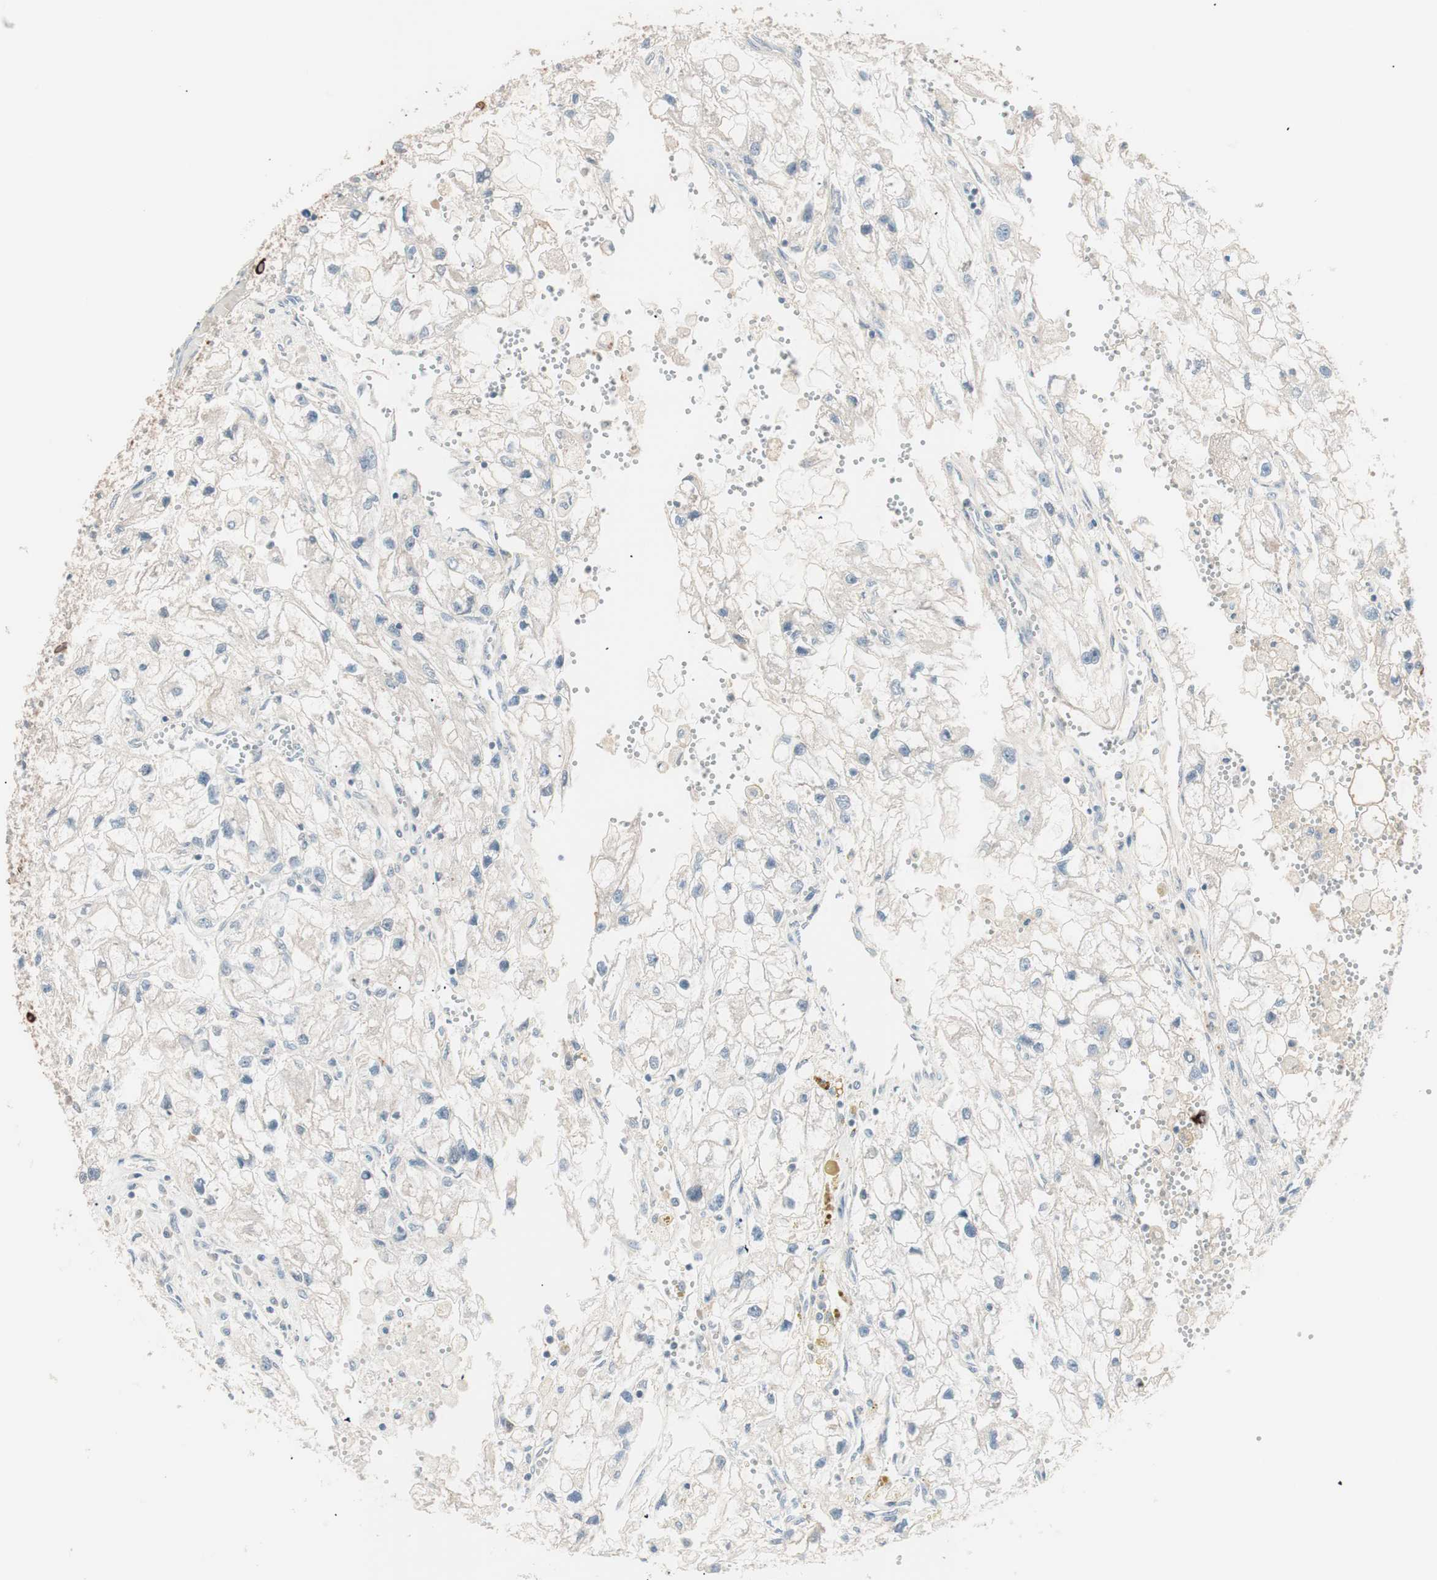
{"staining": {"intensity": "negative", "quantity": "none", "location": "none"}, "tissue": "renal cancer", "cell_type": "Tumor cells", "image_type": "cancer", "snomed": [{"axis": "morphology", "description": "Adenocarcinoma, NOS"}, {"axis": "topography", "description": "Kidney"}], "caption": "DAB (3,3'-diaminobenzidine) immunohistochemical staining of human renal cancer reveals no significant expression in tumor cells.", "gene": "RAD54B", "patient": {"sex": "female", "age": 70}}